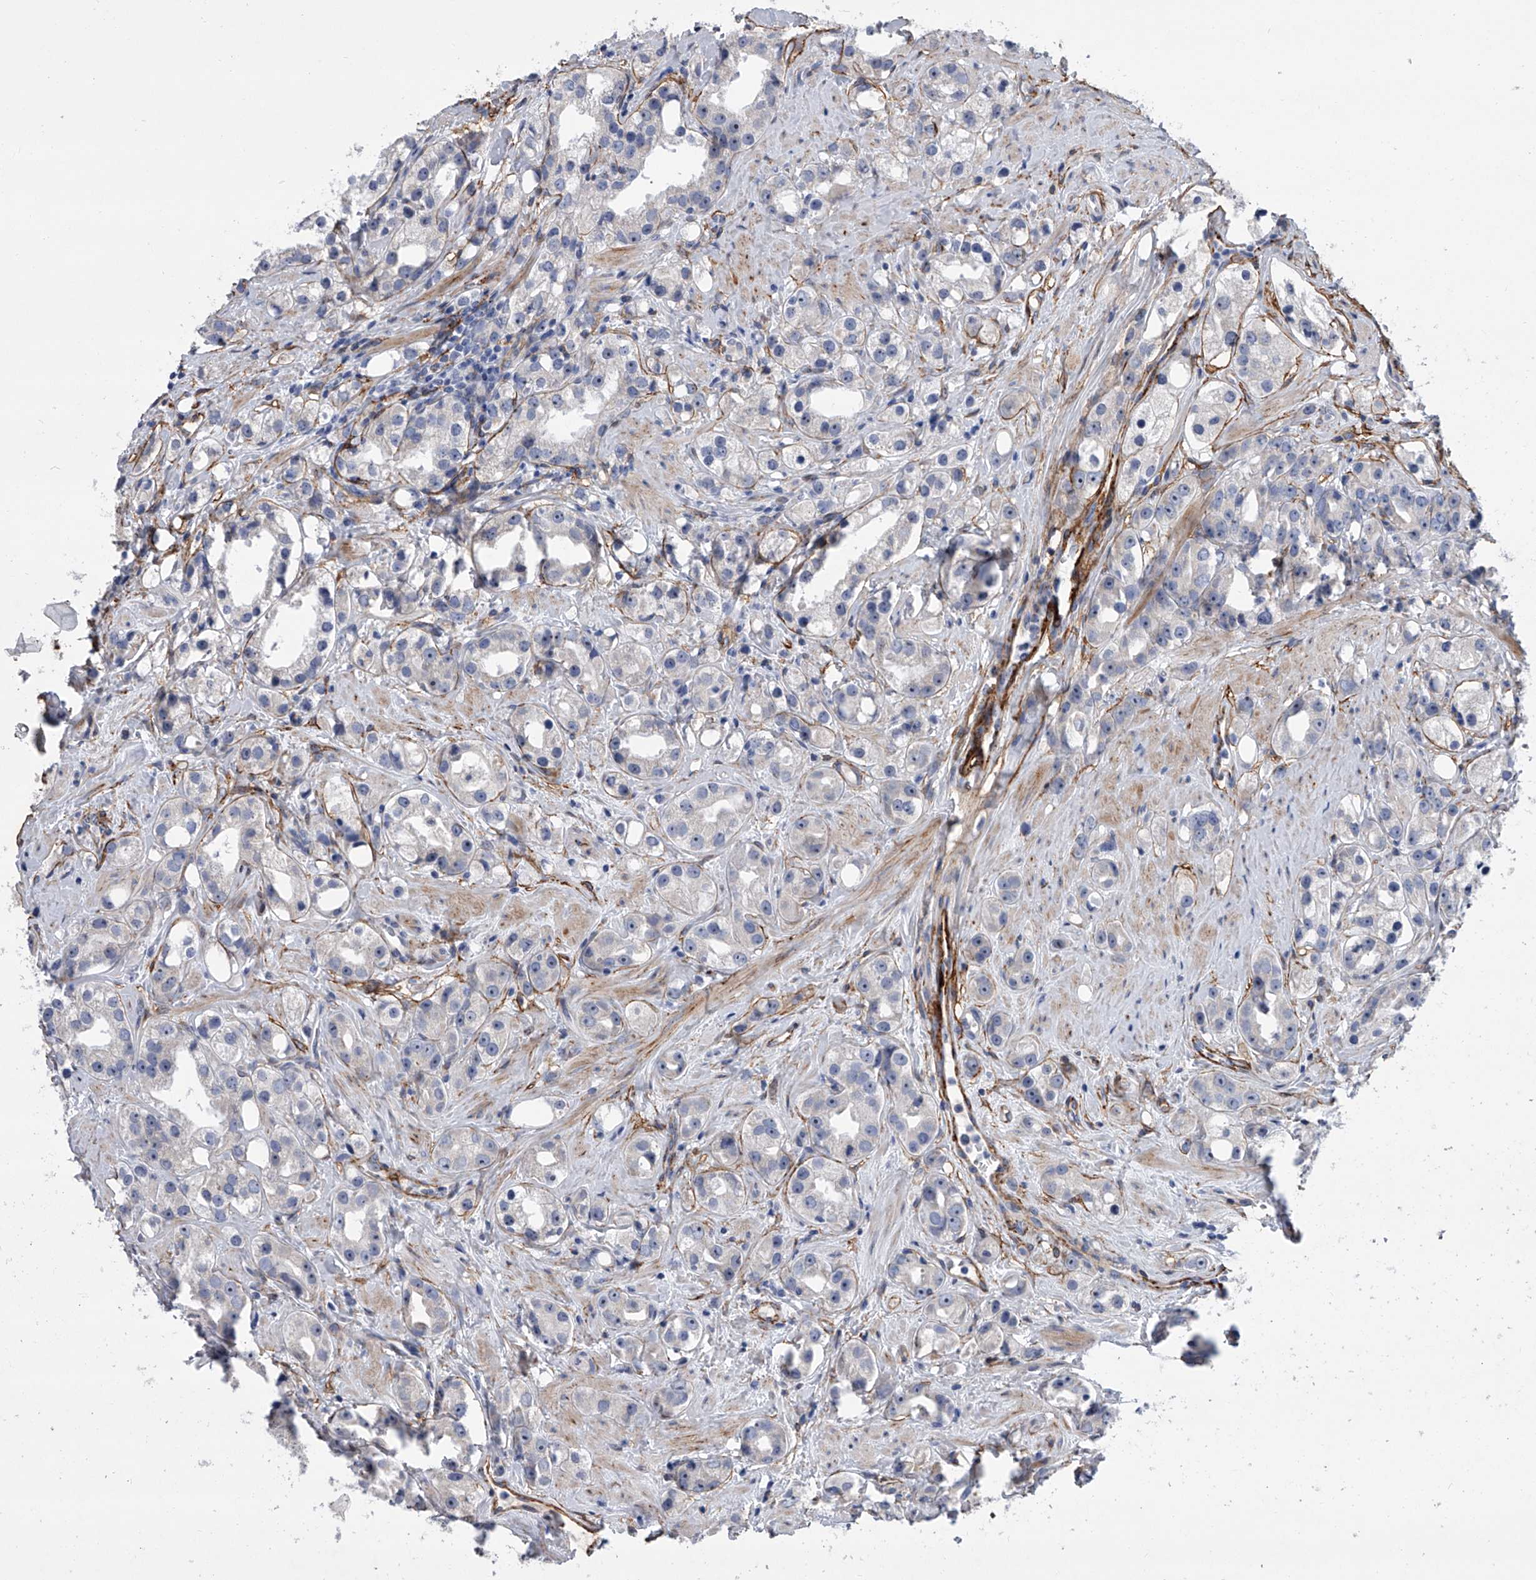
{"staining": {"intensity": "negative", "quantity": "none", "location": "none"}, "tissue": "prostate cancer", "cell_type": "Tumor cells", "image_type": "cancer", "snomed": [{"axis": "morphology", "description": "Adenocarcinoma, NOS"}, {"axis": "topography", "description": "Prostate"}], "caption": "Adenocarcinoma (prostate) was stained to show a protein in brown. There is no significant positivity in tumor cells.", "gene": "ALG14", "patient": {"sex": "male", "age": 79}}